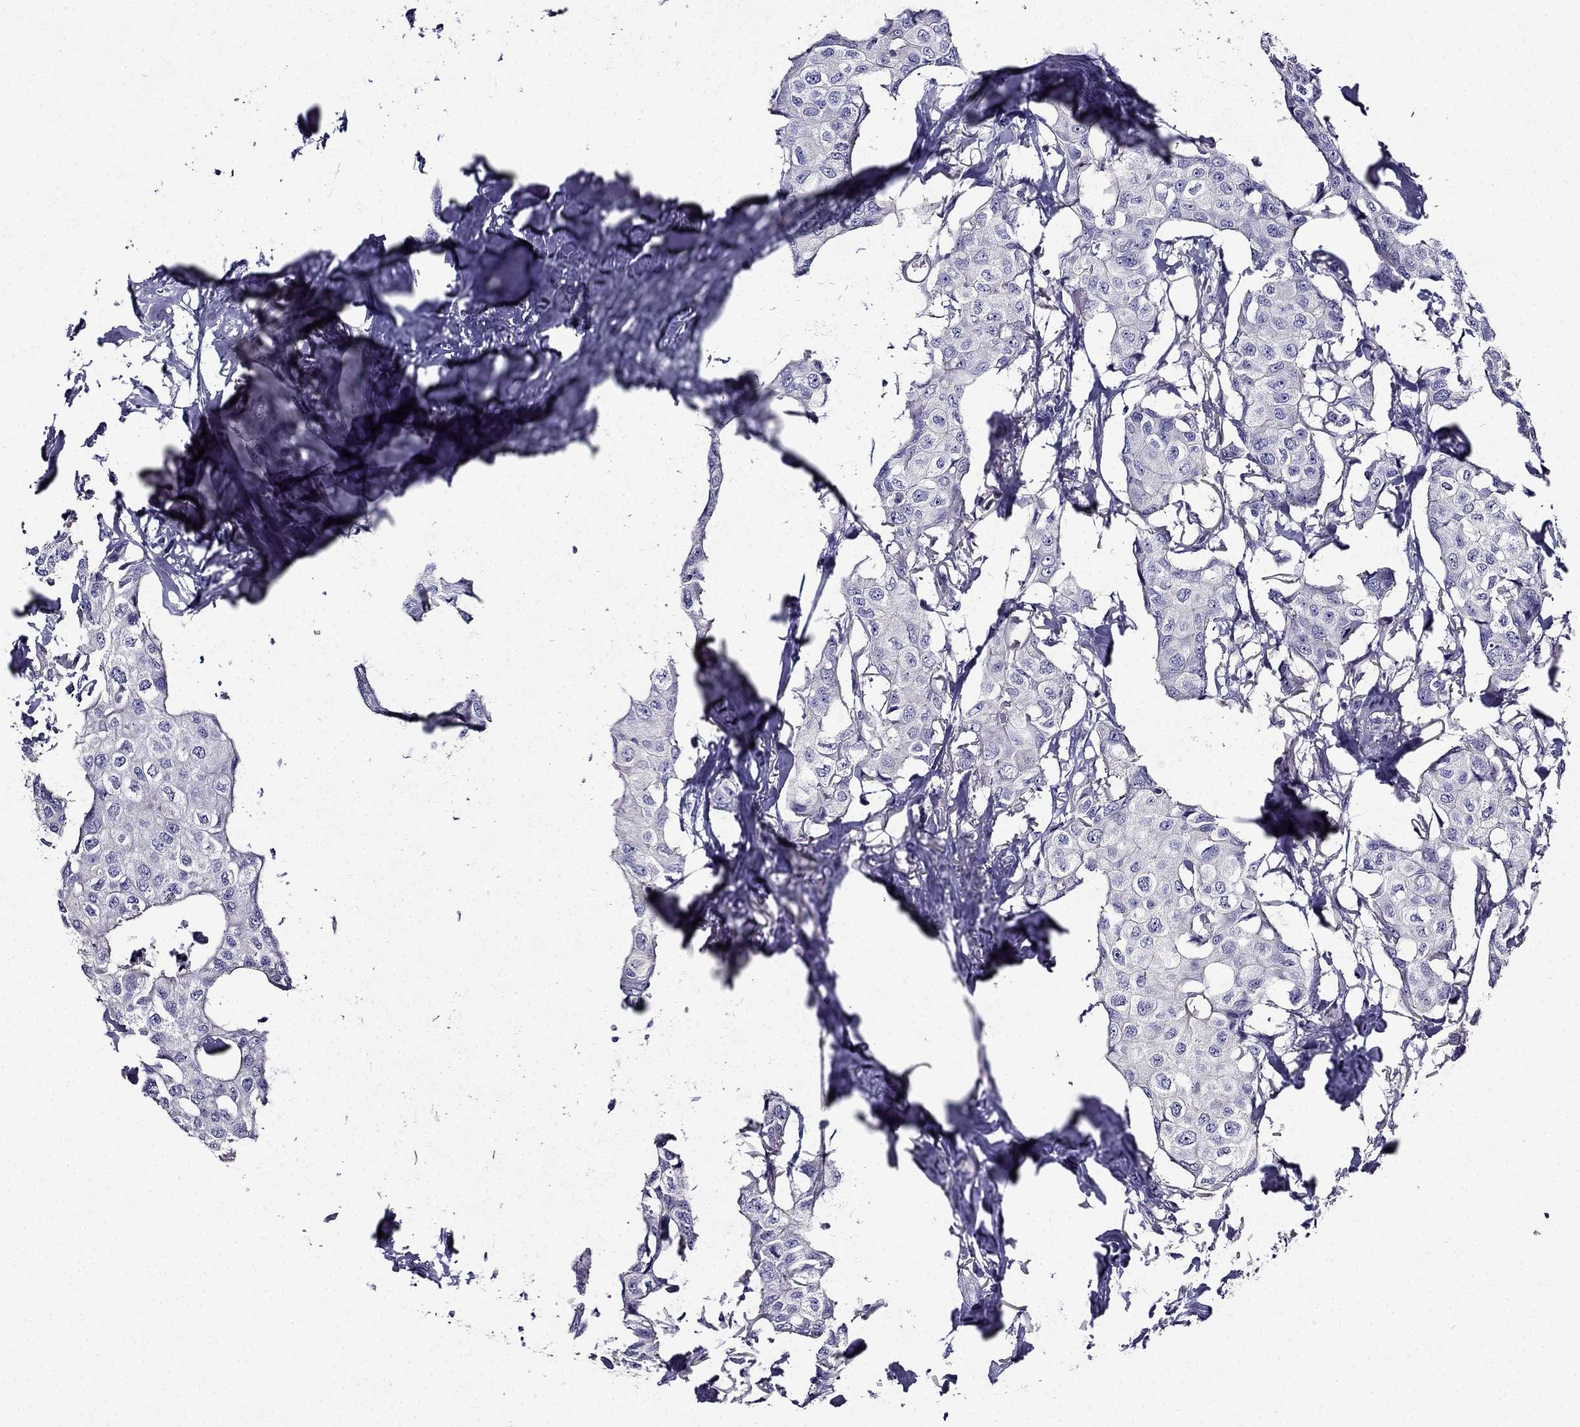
{"staining": {"intensity": "negative", "quantity": "none", "location": "none"}, "tissue": "breast cancer", "cell_type": "Tumor cells", "image_type": "cancer", "snomed": [{"axis": "morphology", "description": "Duct carcinoma"}, {"axis": "topography", "description": "Breast"}], "caption": "DAB (3,3'-diaminobenzidine) immunohistochemical staining of breast cancer (infiltrating ductal carcinoma) exhibits no significant positivity in tumor cells. The staining was performed using DAB (3,3'-diaminobenzidine) to visualize the protein expression in brown, while the nuclei were stained in blue with hematoxylin (Magnification: 20x).", "gene": "TMEM266", "patient": {"sex": "female", "age": 80}}